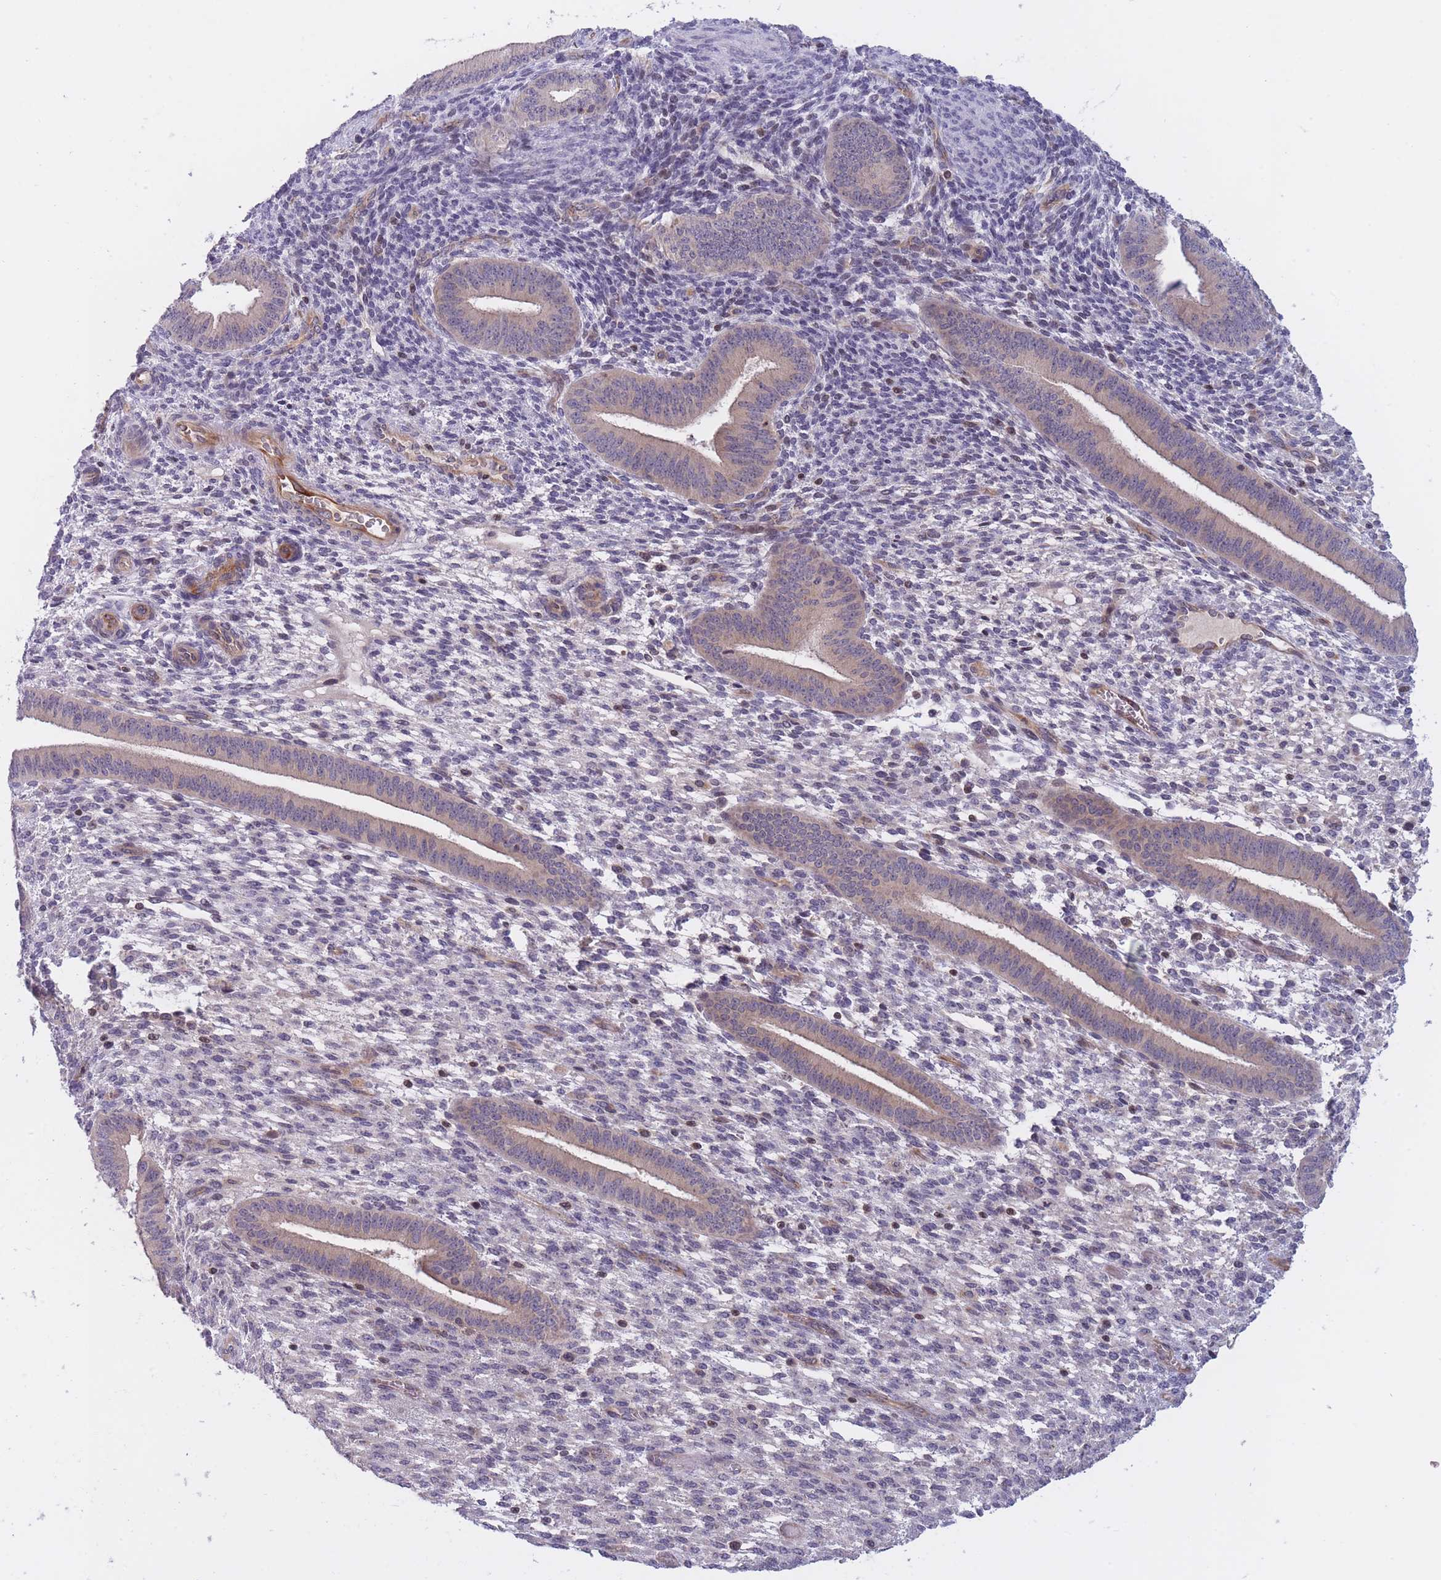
{"staining": {"intensity": "negative", "quantity": "none", "location": "none"}, "tissue": "endometrium", "cell_type": "Cells in endometrial stroma", "image_type": "normal", "snomed": [{"axis": "morphology", "description": "Normal tissue, NOS"}, {"axis": "topography", "description": "Endometrium"}], "caption": "Photomicrograph shows no protein positivity in cells in endometrial stroma of normal endometrium. Brightfield microscopy of IHC stained with DAB (brown) and hematoxylin (blue), captured at high magnification.", "gene": "SLC35F5", "patient": {"sex": "female", "age": 36}}